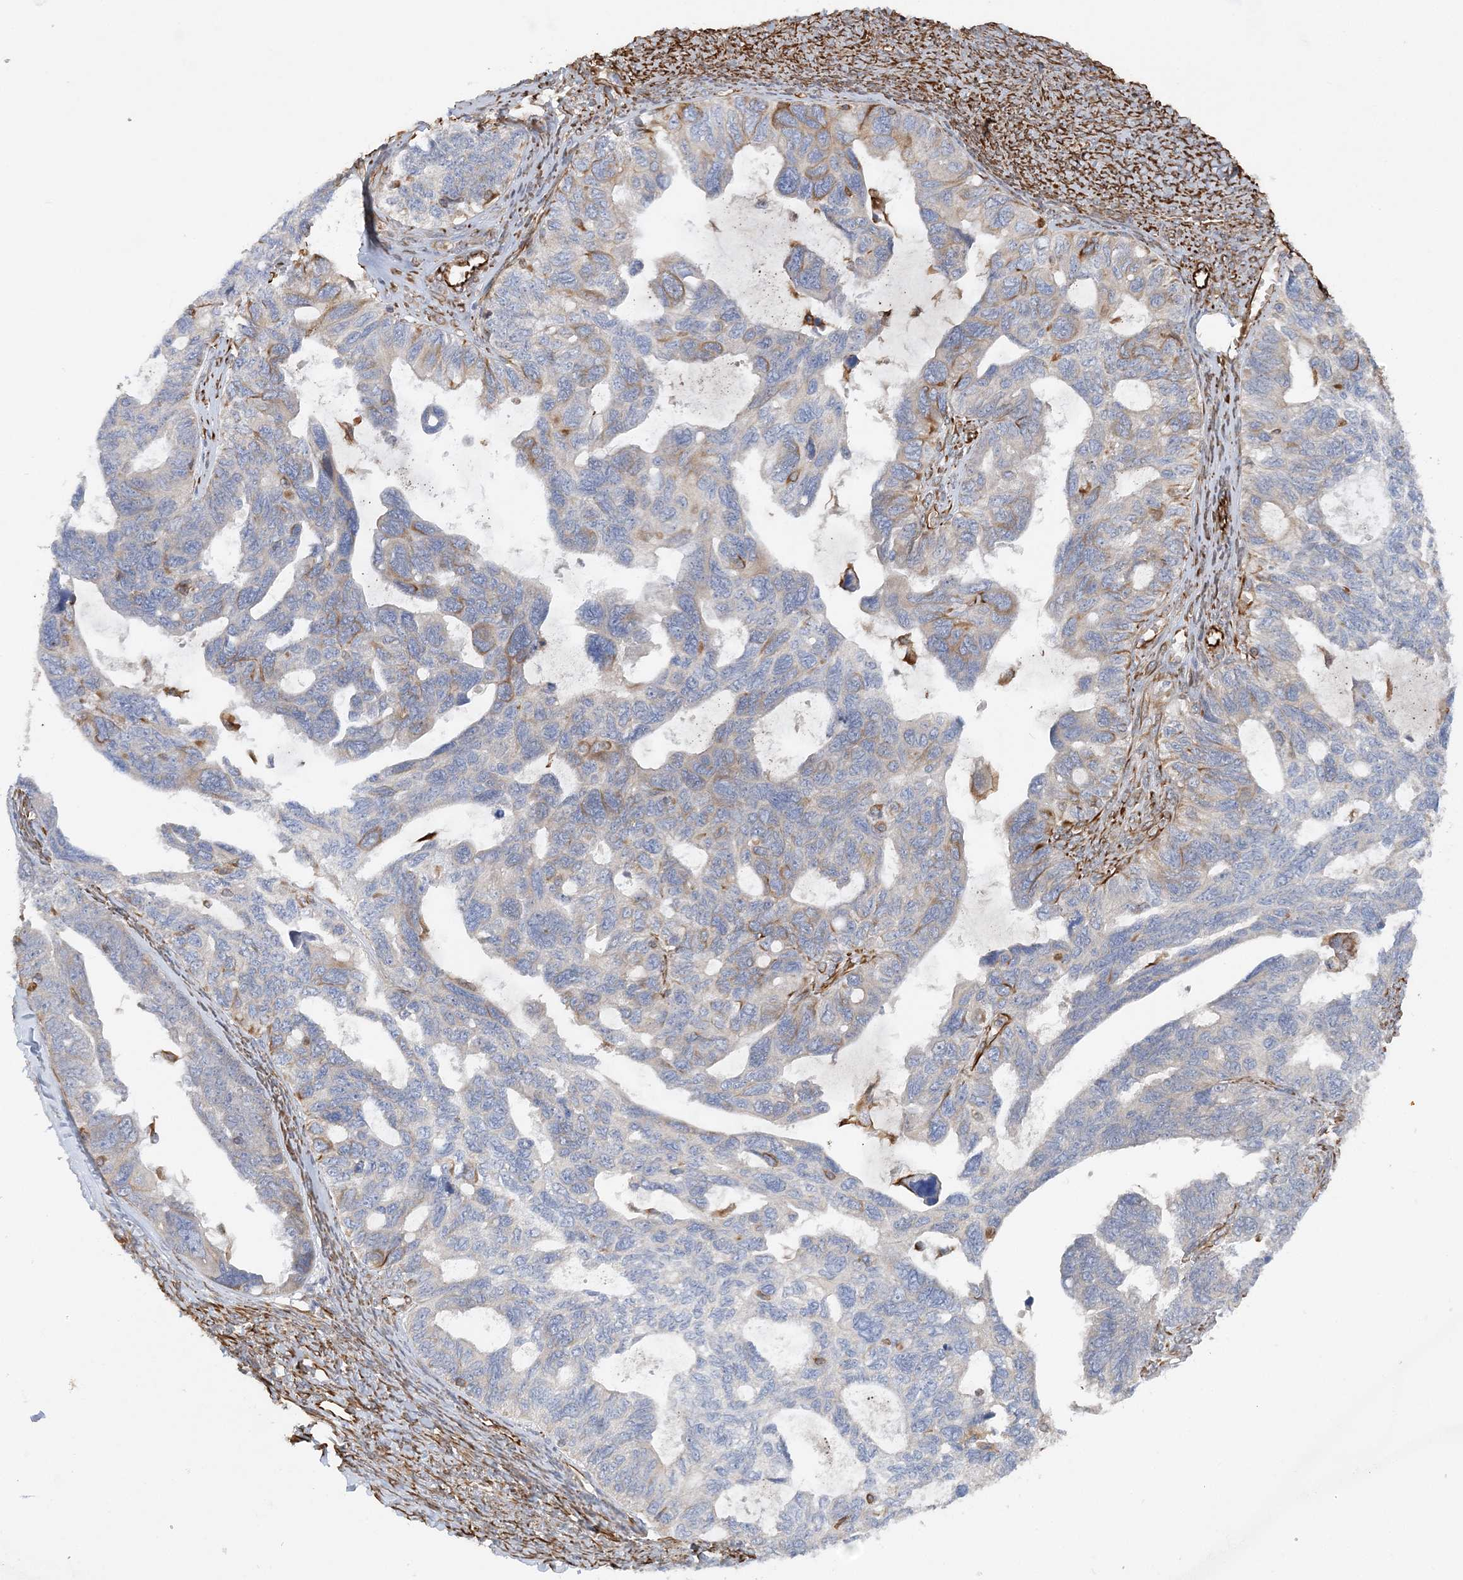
{"staining": {"intensity": "negative", "quantity": "none", "location": "none"}, "tissue": "ovarian cancer", "cell_type": "Tumor cells", "image_type": "cancer", "snomed": [{"axis": "morphology", "description": "Cystadenocarcinoma, serous, NOS"}, {"axis": "topography", "description": "Ovary"}], "caption": "Immunohistochemical staining of human serous cystadenocarcinoma (ovarian) displays no significant positivity in tumor cells.", "gene": "FAM114A2", "patient": {"sex": "female", "age": 79}}